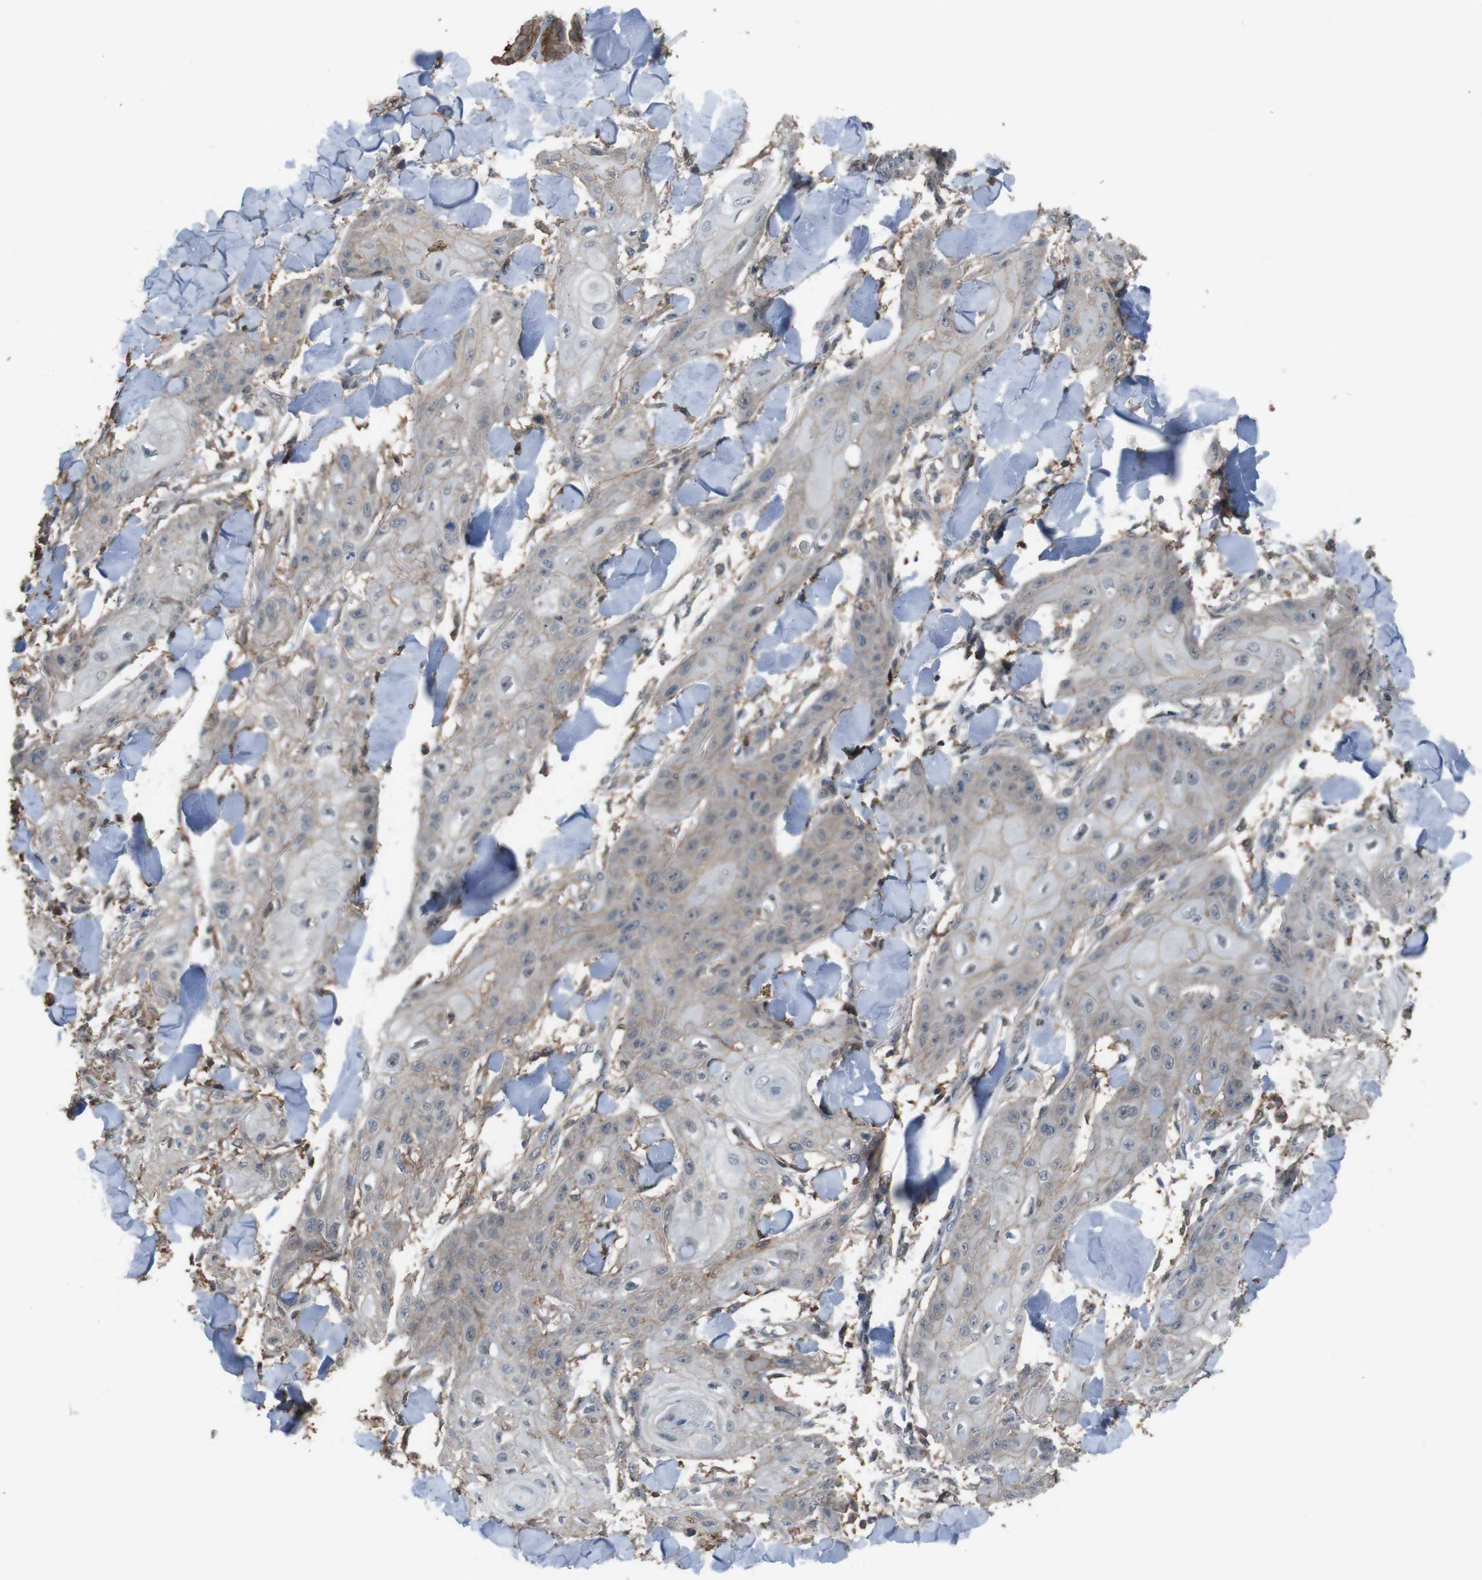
{"staining": {"intensity": "weak", "quantity": "25%-75%", "location": "cytoplasmic/membranous"}, "tissue": "skin cancer", "cell_type": "Tumor cells", "image_type": "cancer", "snomed": [{"axis": "morphology", "description": "Squamous cell carcinoma, NOS"}, {"axis": "topography", "description": "Skin"}], "caption": "A brown stain shows weak cytoplasmic/membranous expression of a protein in human skin cancer (squamous cell carcinoma) tumor cells. (brown staining indicates protein expression, while blue staining denotes nuclei).", "gene": "ATP2B1", "patient": {"sex": "male", "age": 74}}